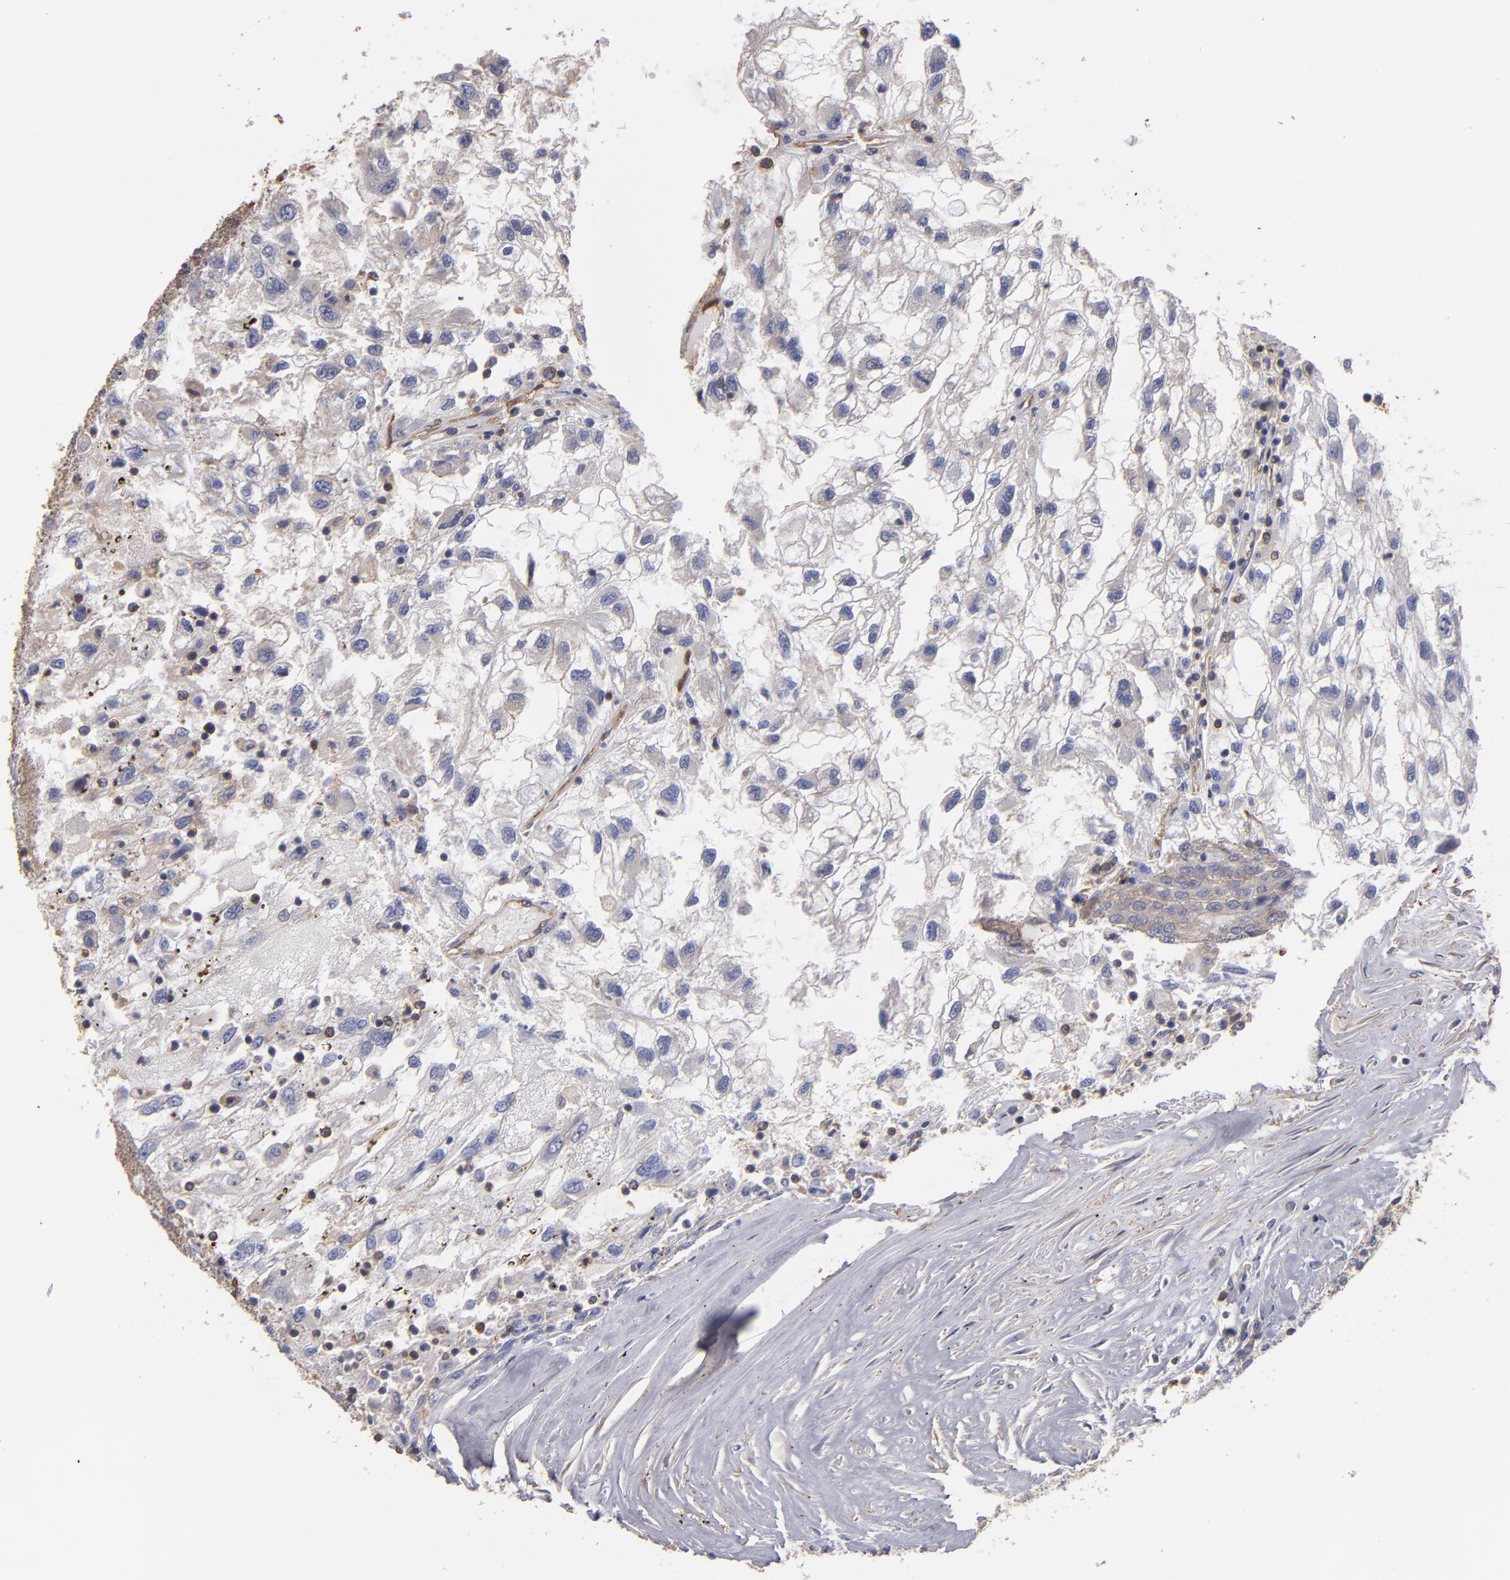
{"staining": {"intensity": "negative", "quantity": "none", "location": "none"}, "tissue": "renal cancer", "cell_type": "Tumor cells", "image_type": "cancer", "snomed": [{"axis": "morphology", "description": "Normal tissue, NOS"}, {"axis": "morphology", "description": "Adenocarcinoma, NOS"}, {"axis": "topography", "description": "Kidney"}], "caption": "The immunohistochemistry (IHC) image has no significant staining in tumor cells of renal cancer (adenocarcinoma) tissue. (DAB IHC visualized using brightfield microscopy, high magnification).", "gene": "ESYT2", "patient": {"sex": "male", "age": 71}}